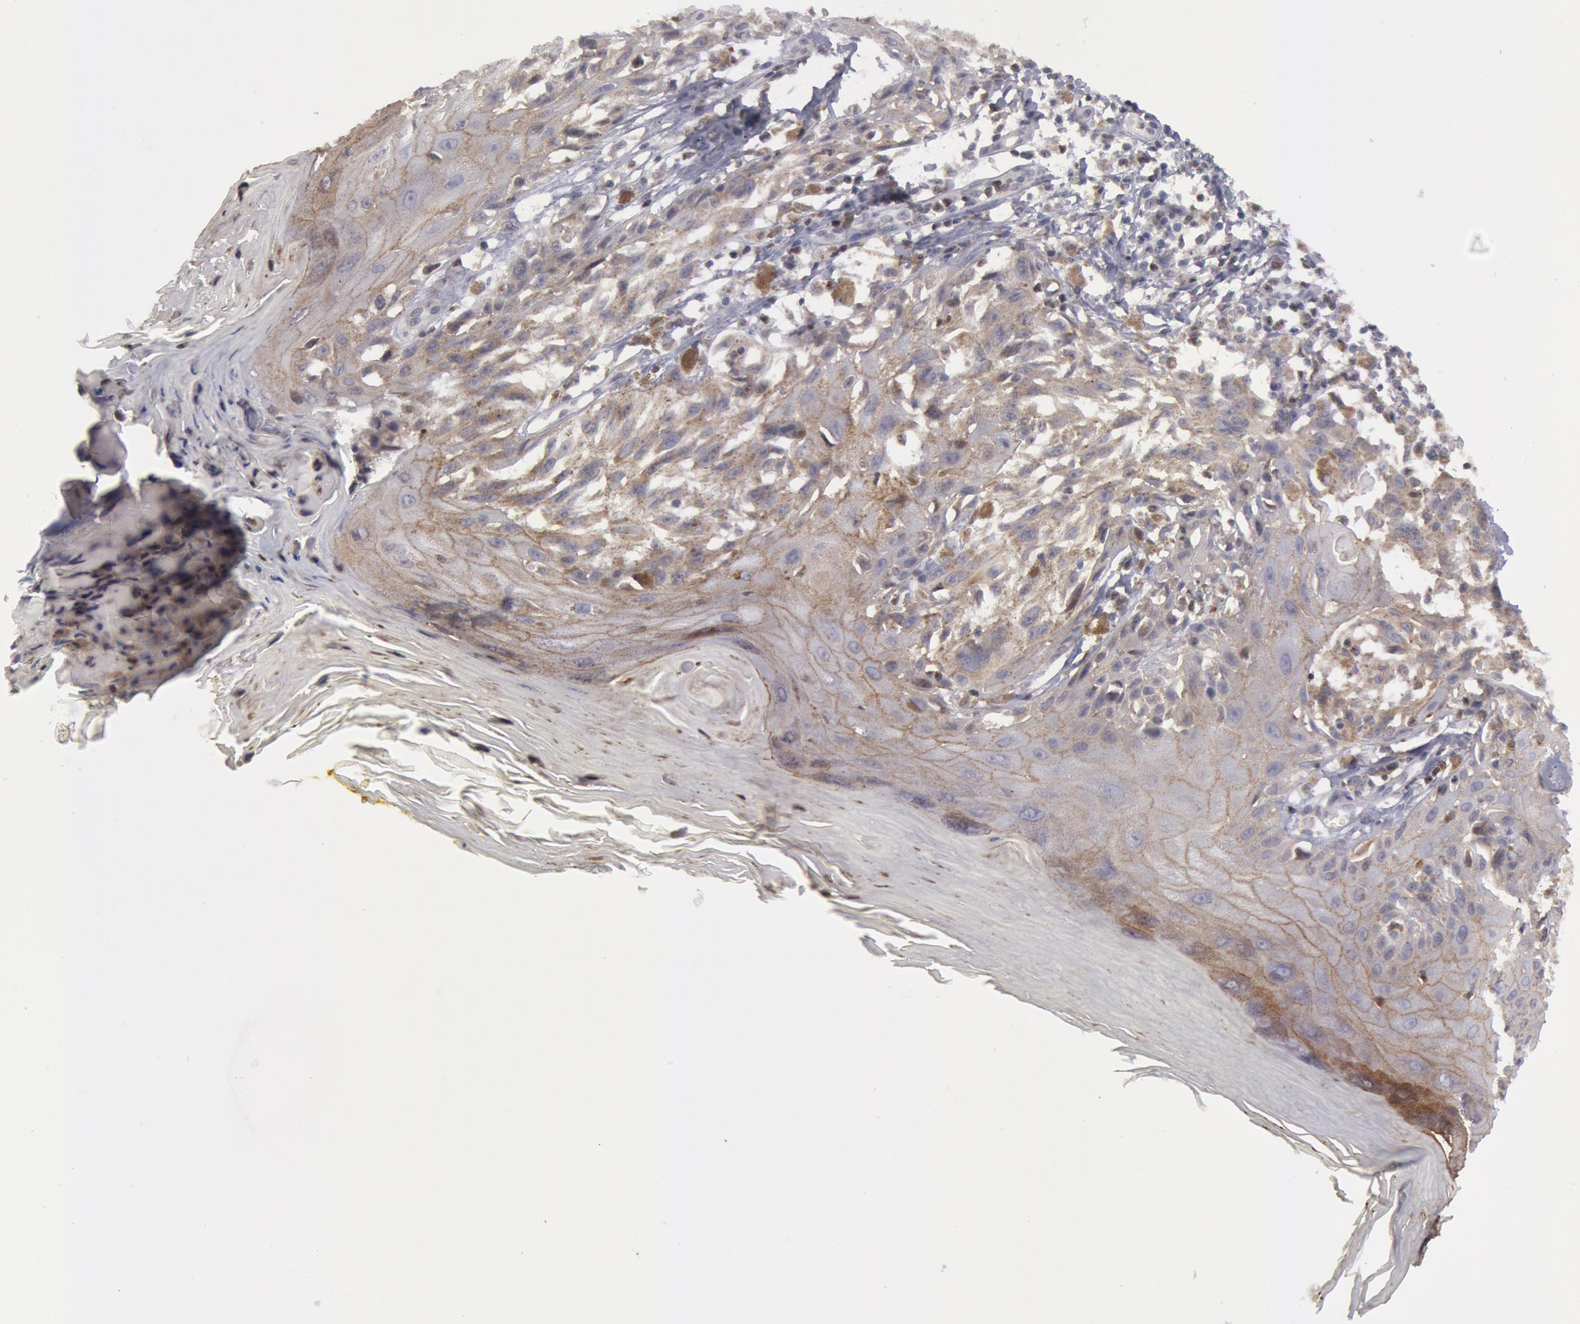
{"staining": {"intensity": "weak", "quantity": "25%-75%", "location": "cytoplasmic/membranous"}, "tissue": "melanoma", "cell_type": "Tumor cells", "image_type": "cancer", "snomed": [{"axis": "morphology", "description": "Malignant melanoma, NOS"}, {"axis": "topography", "description": "Skin"}], "caption": "An immunohistochemistry histopathology image of neoplastic tissue is shown. Protein staining in brown labels weak cytoplasmic/membranous positivity in melanoma within tumor cells.", "gene": "ERBB2", "patient": {"sex": "female", "age": 77}}